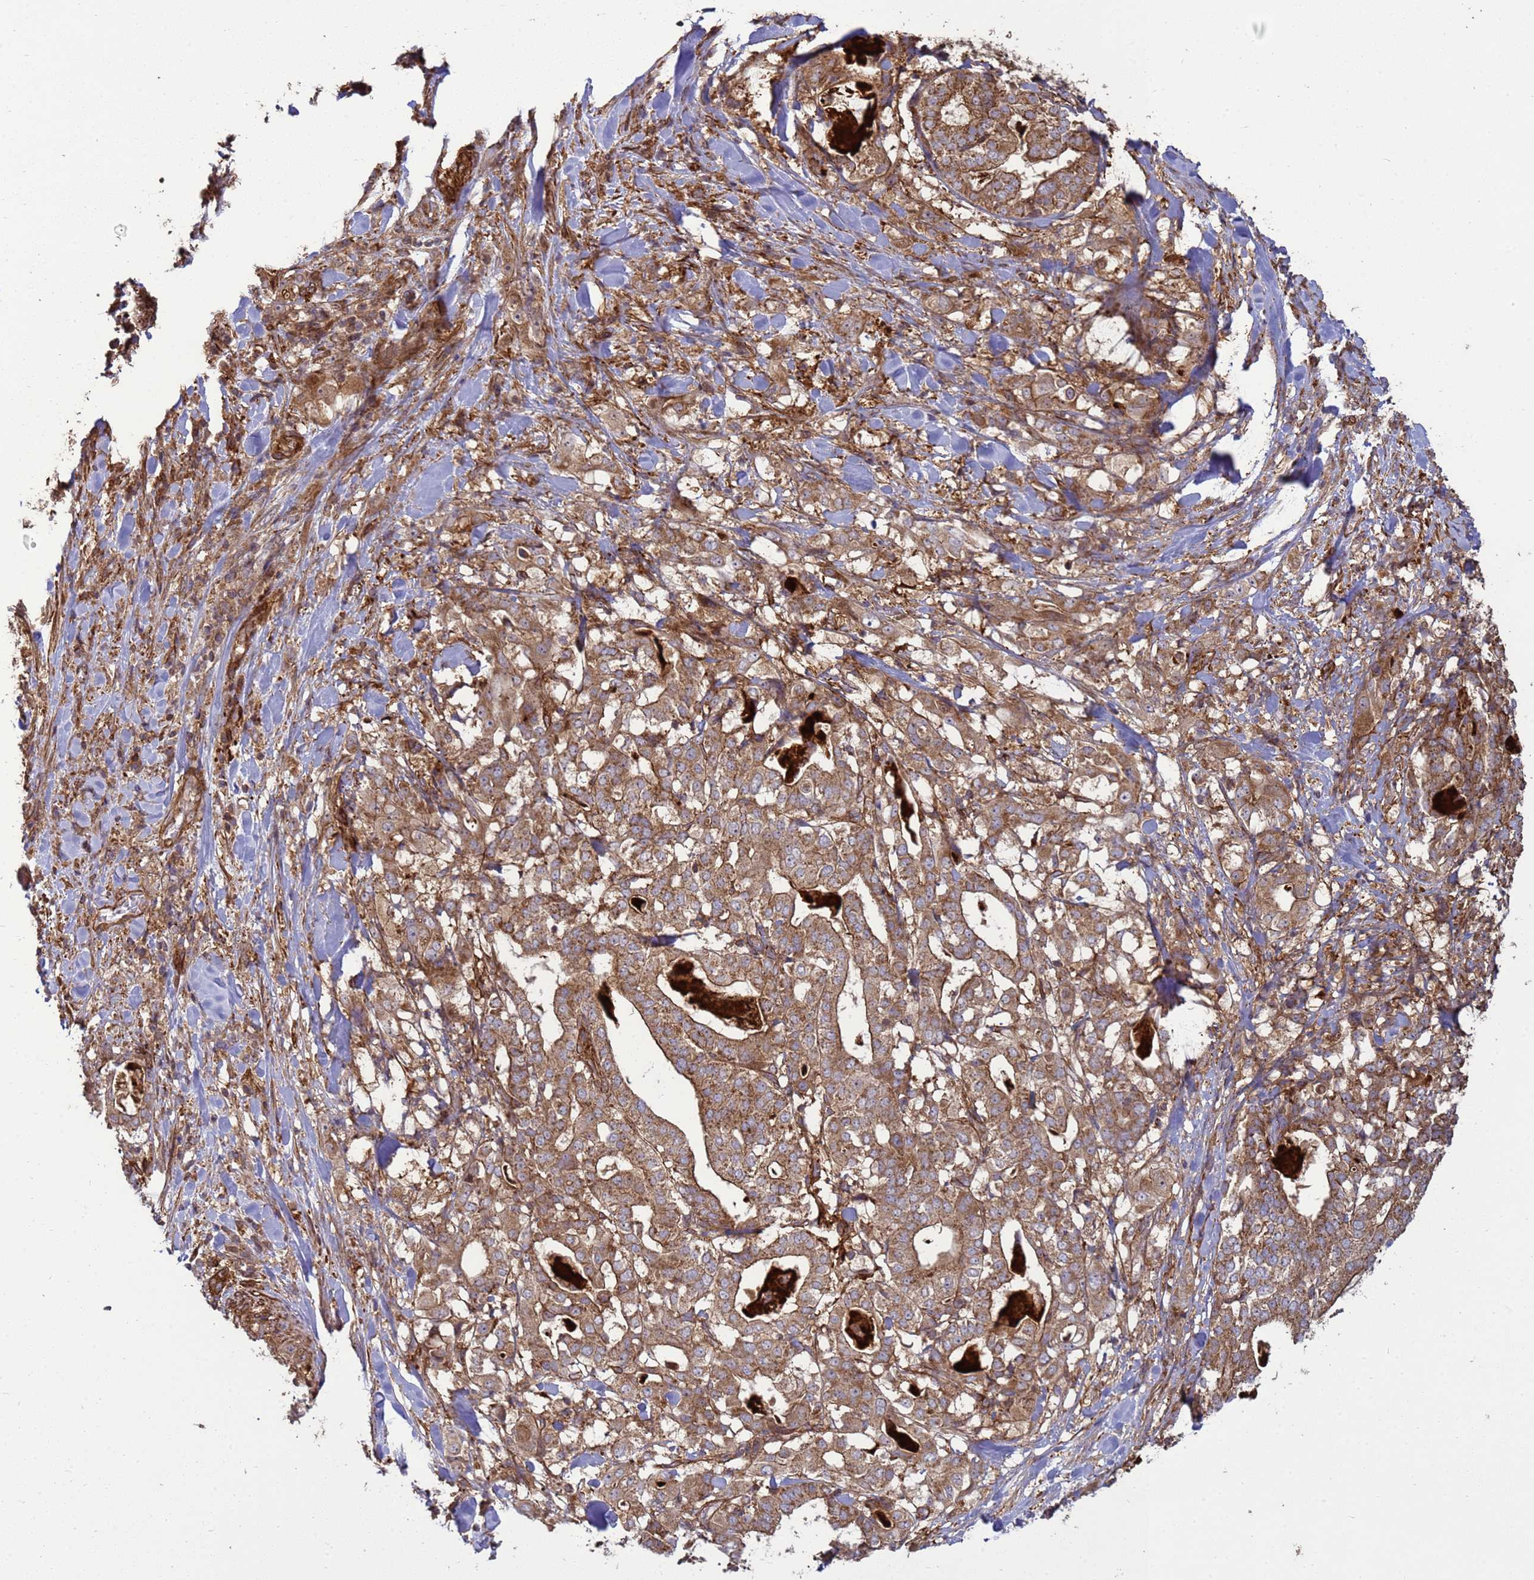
{"staining": {"intensity": "moderate", "quantity": ">75%", "location": "cytoplasmic/membranous"}, "tissue": "stomach cancer", "cell_type": "Tumor cells", "image_type": "cancer", "snomed": [{"axis": "morphology", "description": "Adenocarcinoma, NOS"}, {"axis": "topography", "description": "Stomach"}], "caption": "A high-resolution photomicrograph shows immunohistochemistry (IHC) staining of stomach cancer (adenocarcinoma), which demonstrates moderate cytoplasmic/membranous positivity in about >75% of tumor cells.", "gene": "CNOT1", "patient": {"sex": "male", "age": 48}}